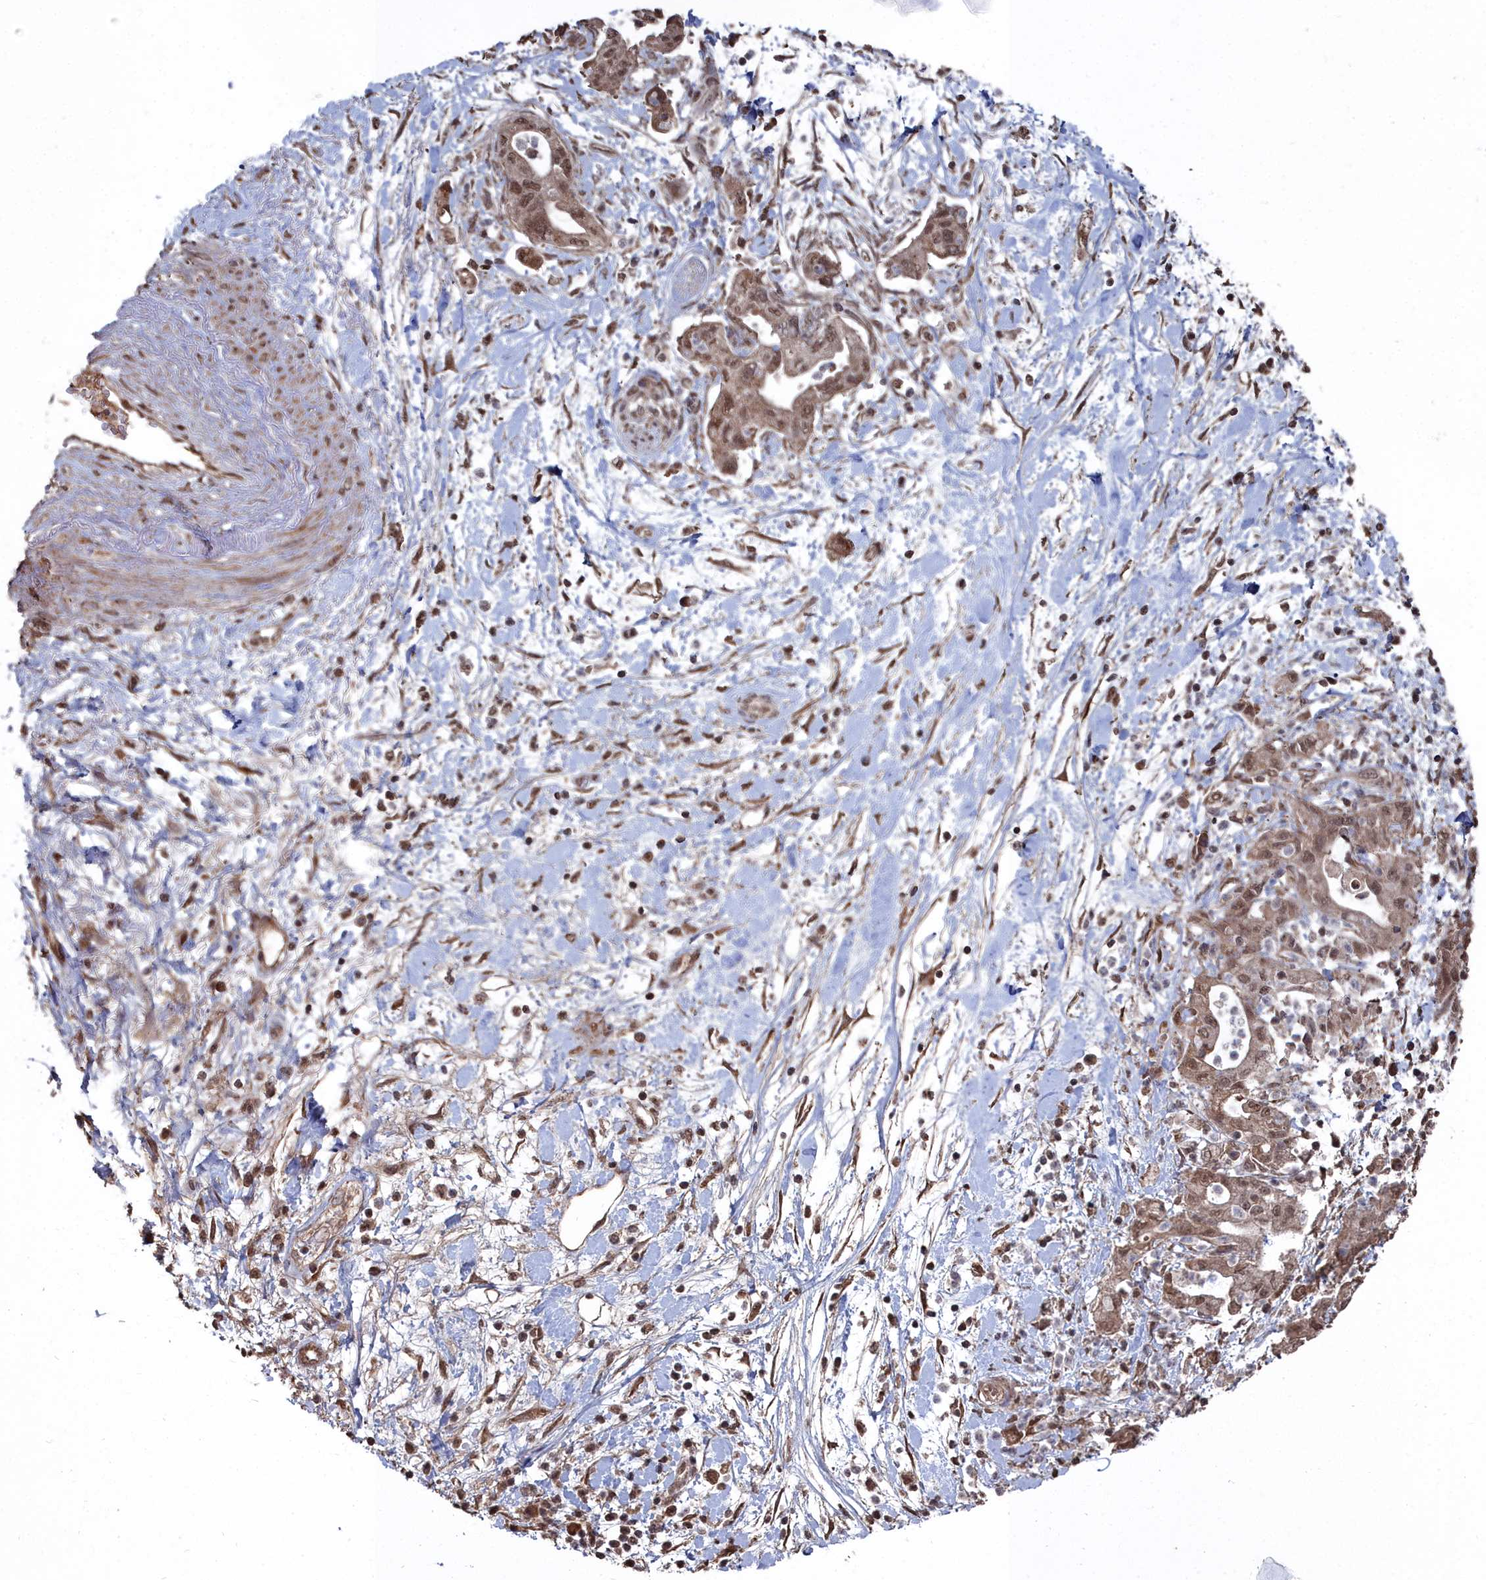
{"staining": {"intensity": "moderate", "quantity": ">75%", "location": "cytoplasmic/membranous,nuclear"}, "tissue": "pancreatic cancer", "cell_type": "Tumor cells", "image_type": "cancer", "snomed": [{"axis": "morphology", "description": "Adenocarcinoma, NOS"}, {"axis": "topography", "description": "Pancreas"}], "caption": "A medium amount of moderate cytoplasmic/membranous and nuclear positivity is identified in approximately >75% of tumor cells in adenocarcinoma (pancreatic) tissue.", "gene": "CCNP", "patient": {"sex": "female", "age": 73}}